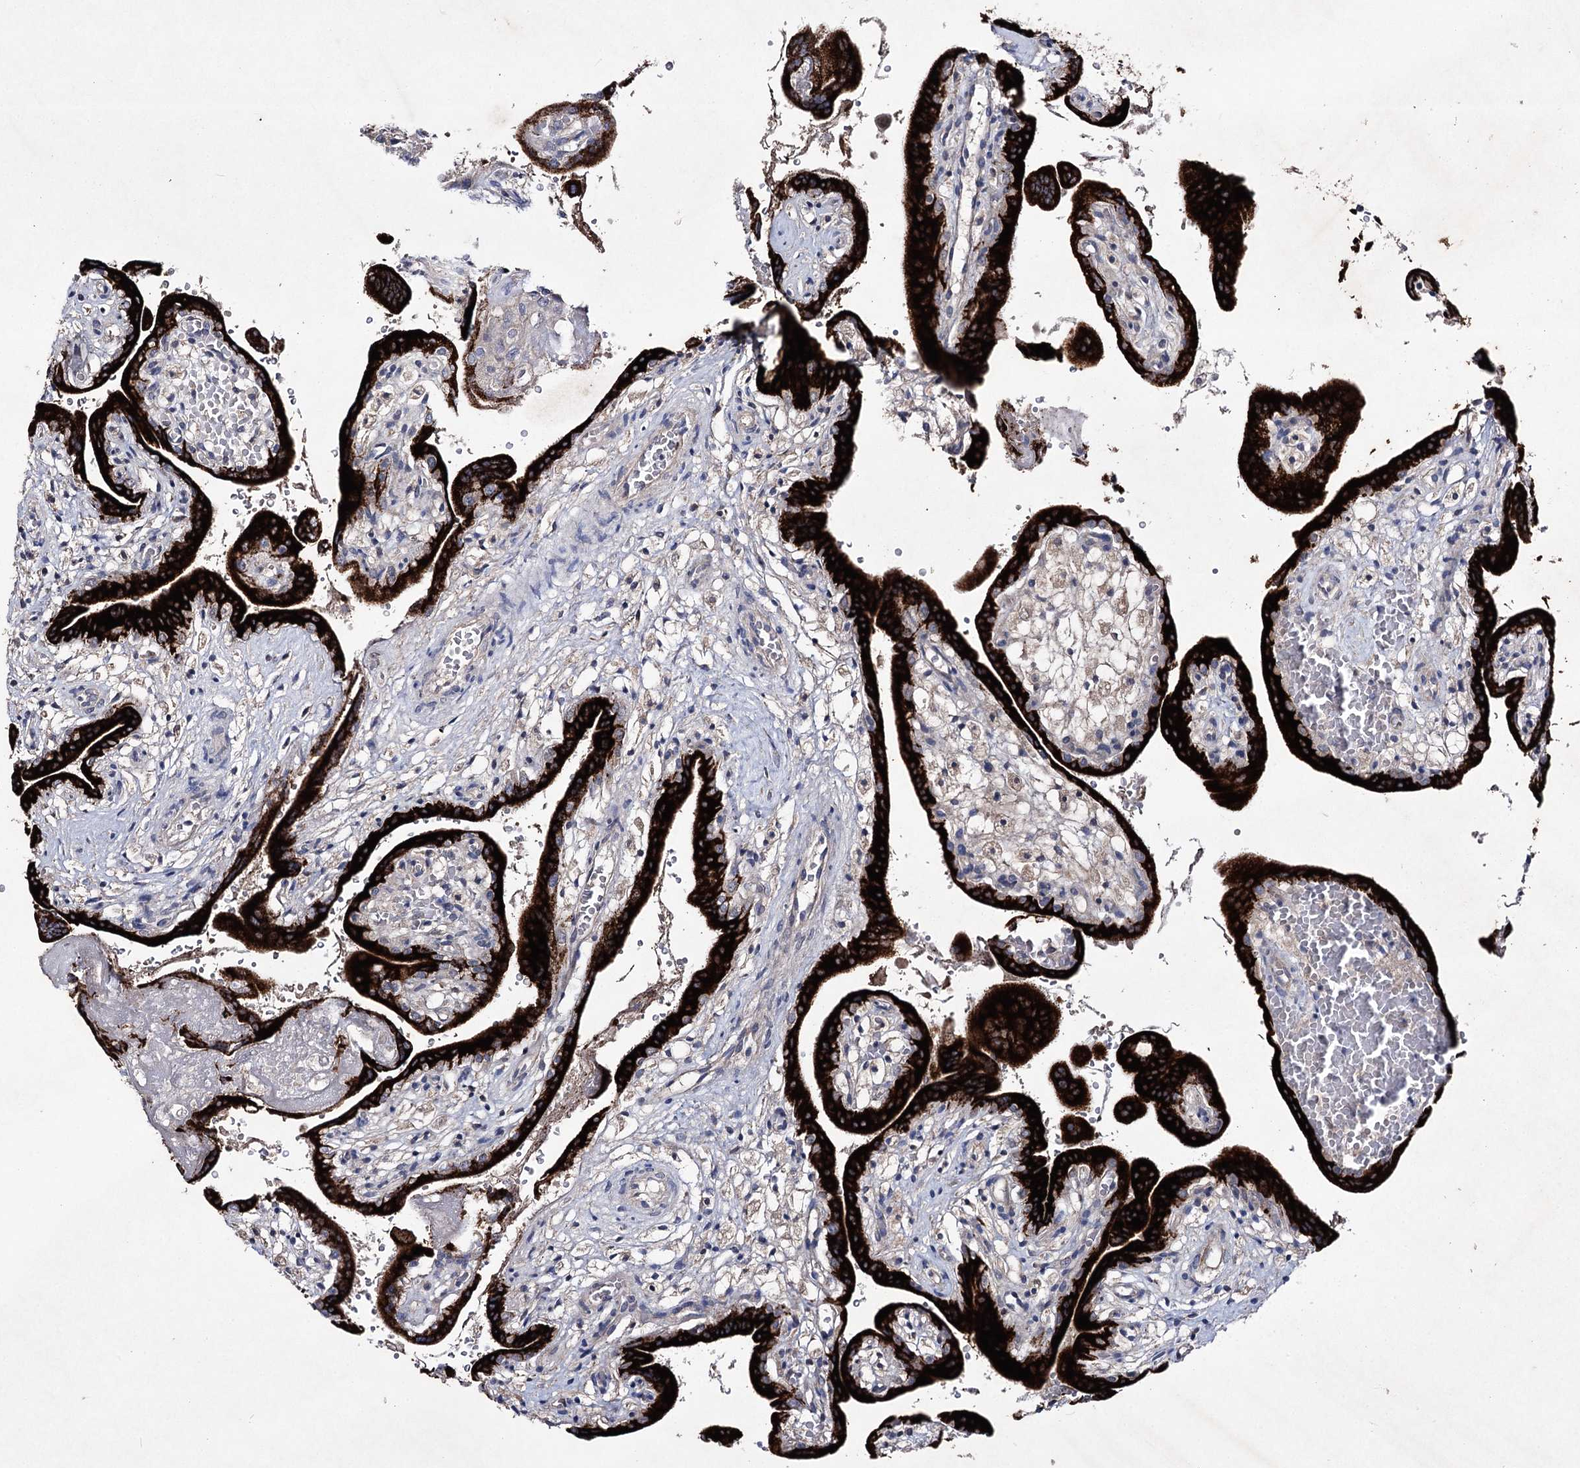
{"staining": {"intensity": "strong", "quantity": ">75%", "location": "cytoplasmic/membranous"}, "tissue": "placenta", "cell_type": "Trophoblastic cells", "image_type": "normal", "snomed": [{"axis": "morphology", "description": "Normal tissue, NOS"}, {"axis": "topography", "description": "Placenta"}], "caption": "Strong cytoplasmic/membranous protein staining is seen in approximately >75% of trophoblastic cells in placenta. Using DAB (brown) and hematoxylin (blue) stains, captured at high magnification using brightfield microscopy.", "gene": "SEMA4G", "patient": {"sex": "female", "age": 37}}